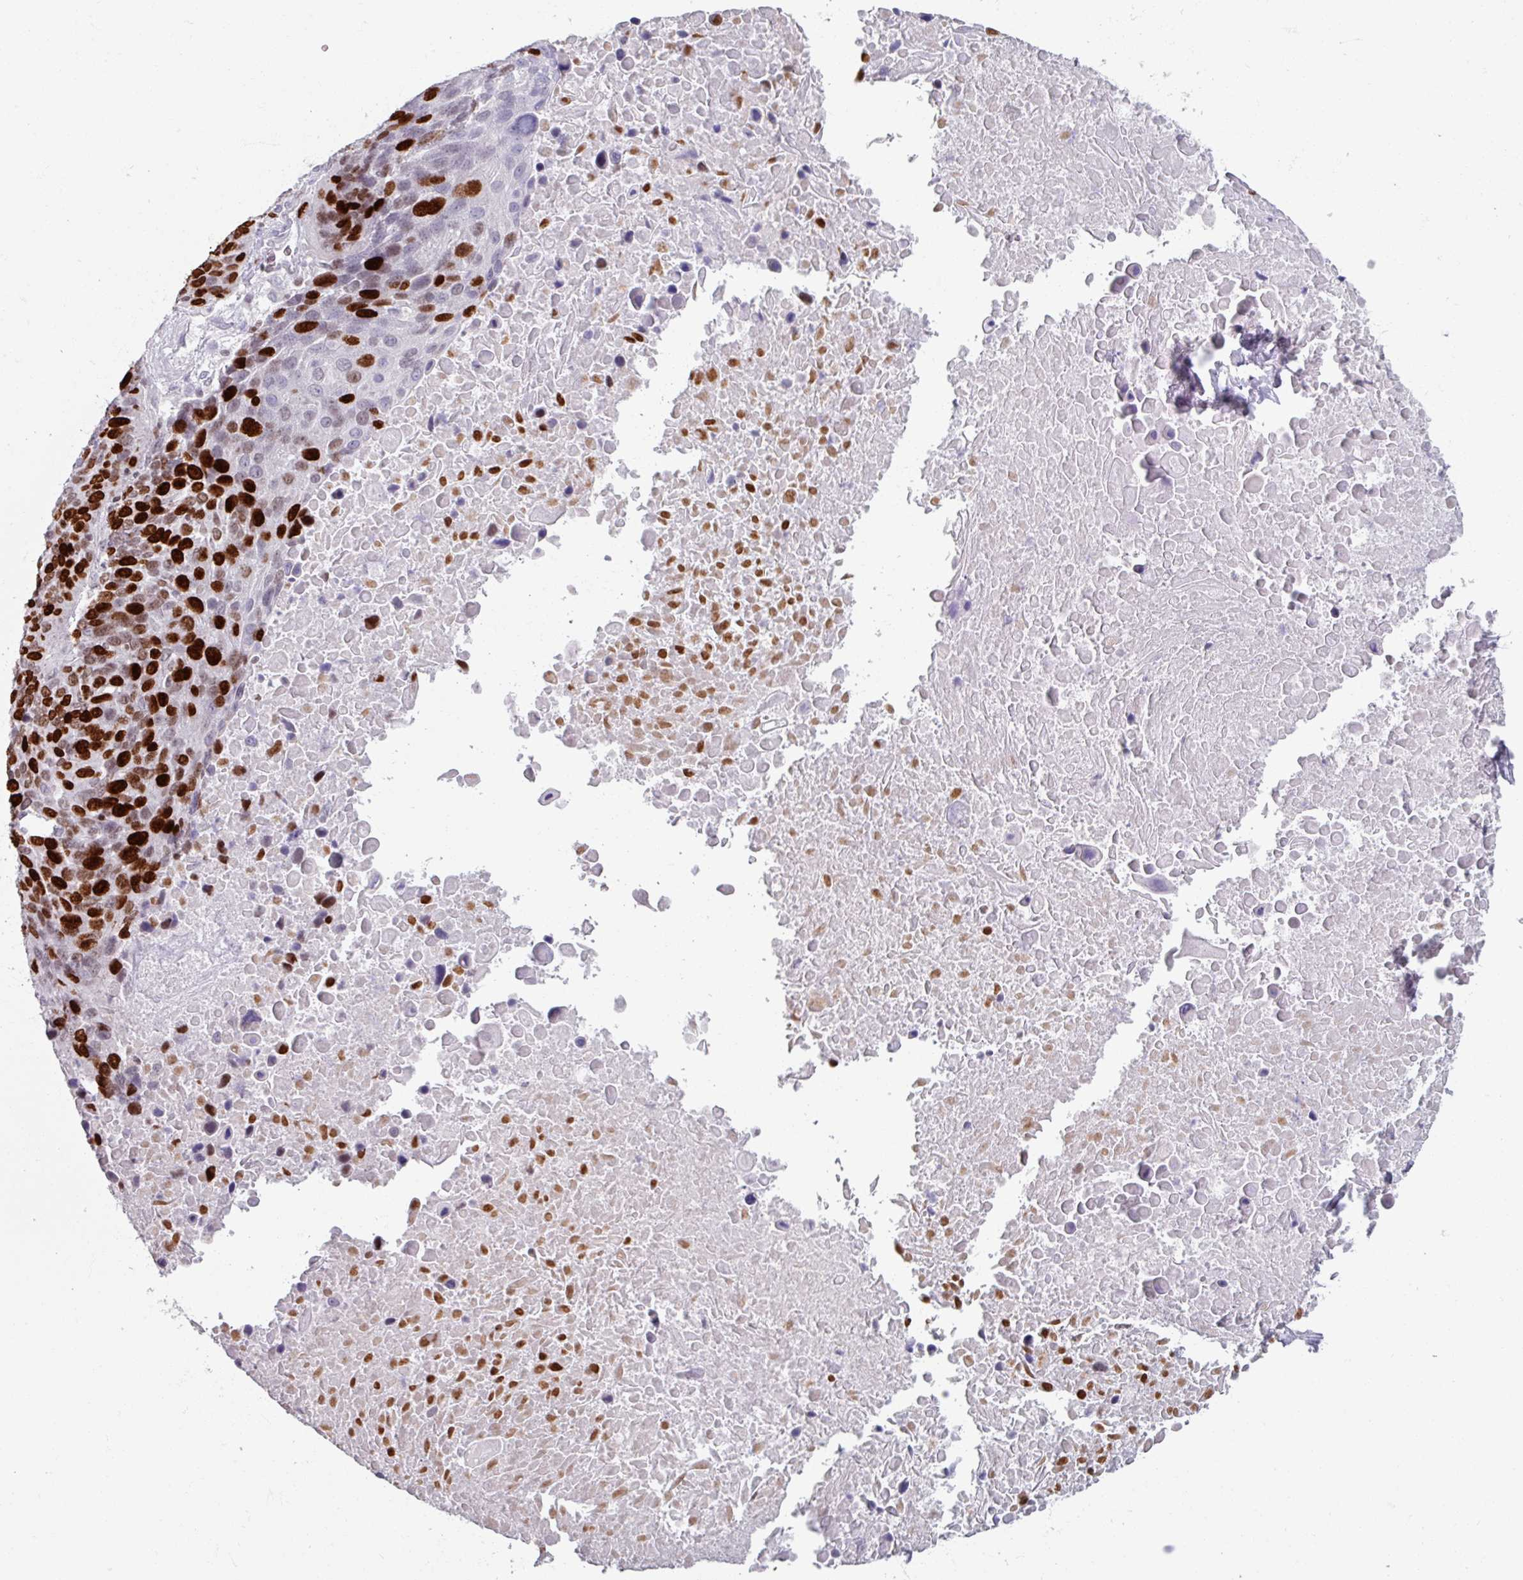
{"staining": {"intensity": "strong", "quantity": "25%-75%", "location": "nuclear"}, "tissue": "lung cancer", "cell_type": "Tumor cells", "image_type": "cancer", "snomed": [{"axis": "morphology", "description": "Normal tissue, NOS"}, {"axis": "morphology", "description": "Squamous cell carcinoma, NOS"}, {"axis": "topography", "description": "Lymph node"}, {"axis": "topography", "description": "Lung"}], "caption": "A histopathology image of human squamous cell carcinoma (lung) stained for a protein exhibits strong nuclear brown staining in tumor cells.", "gene": "ATAD2", "patient": {"sex": "male", "age": 66}}